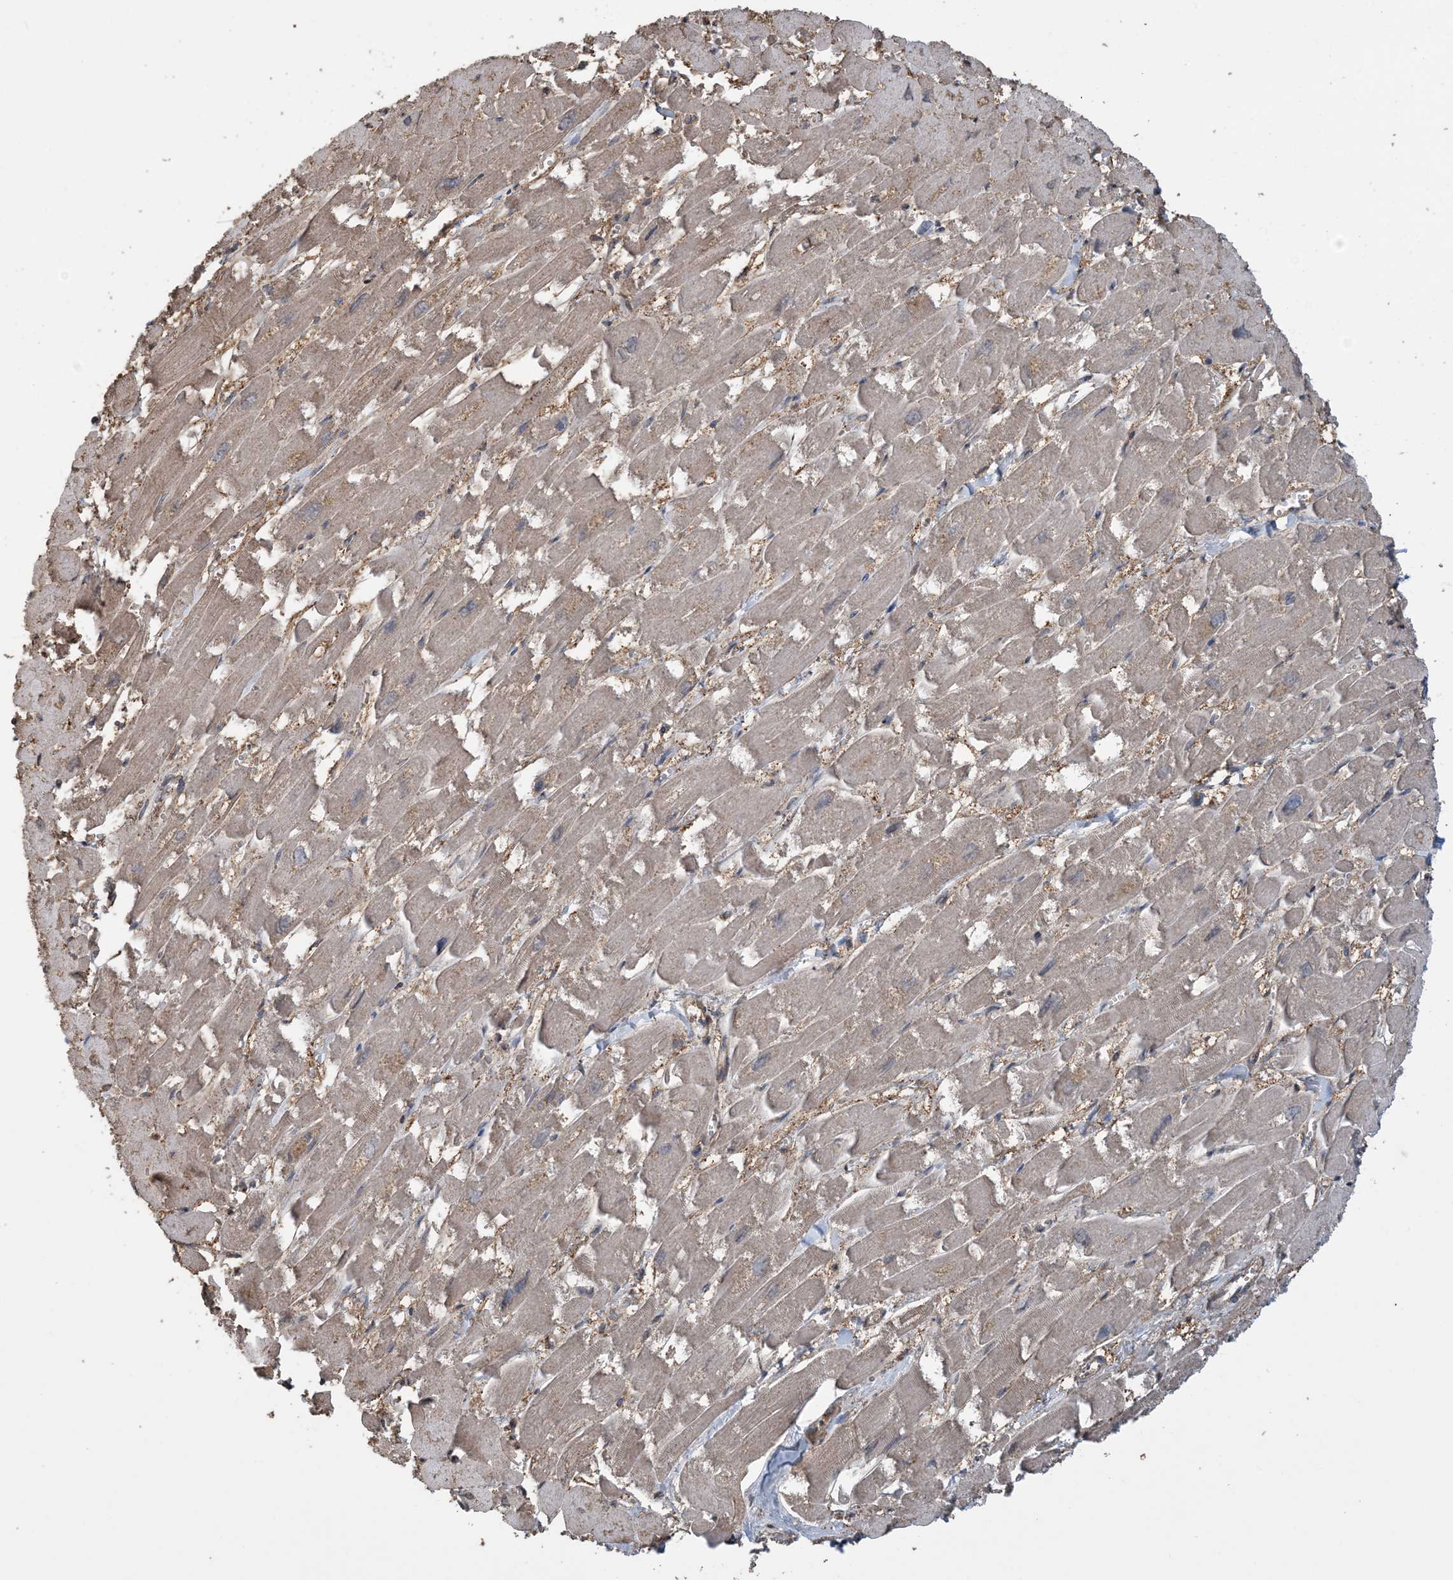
{"staining": {"intensity": "weak", "quantity": "<25%", "location": "cytoplasmic/membranous"}, "tissue": "heart muscle", "cell_type": "Cardiomyocytes", "image_type": "normal", "snomed": [{"axis": "morphology", "description": "Normal tissue, NOS"}, {"axis": "topography", "description": "Heart"}], "caption": "Cardiomyocytes show no significant protein staining in normal heart muscle.", "gene": "HSPA1A", "patient": {"sex": "male", "age": 54}}